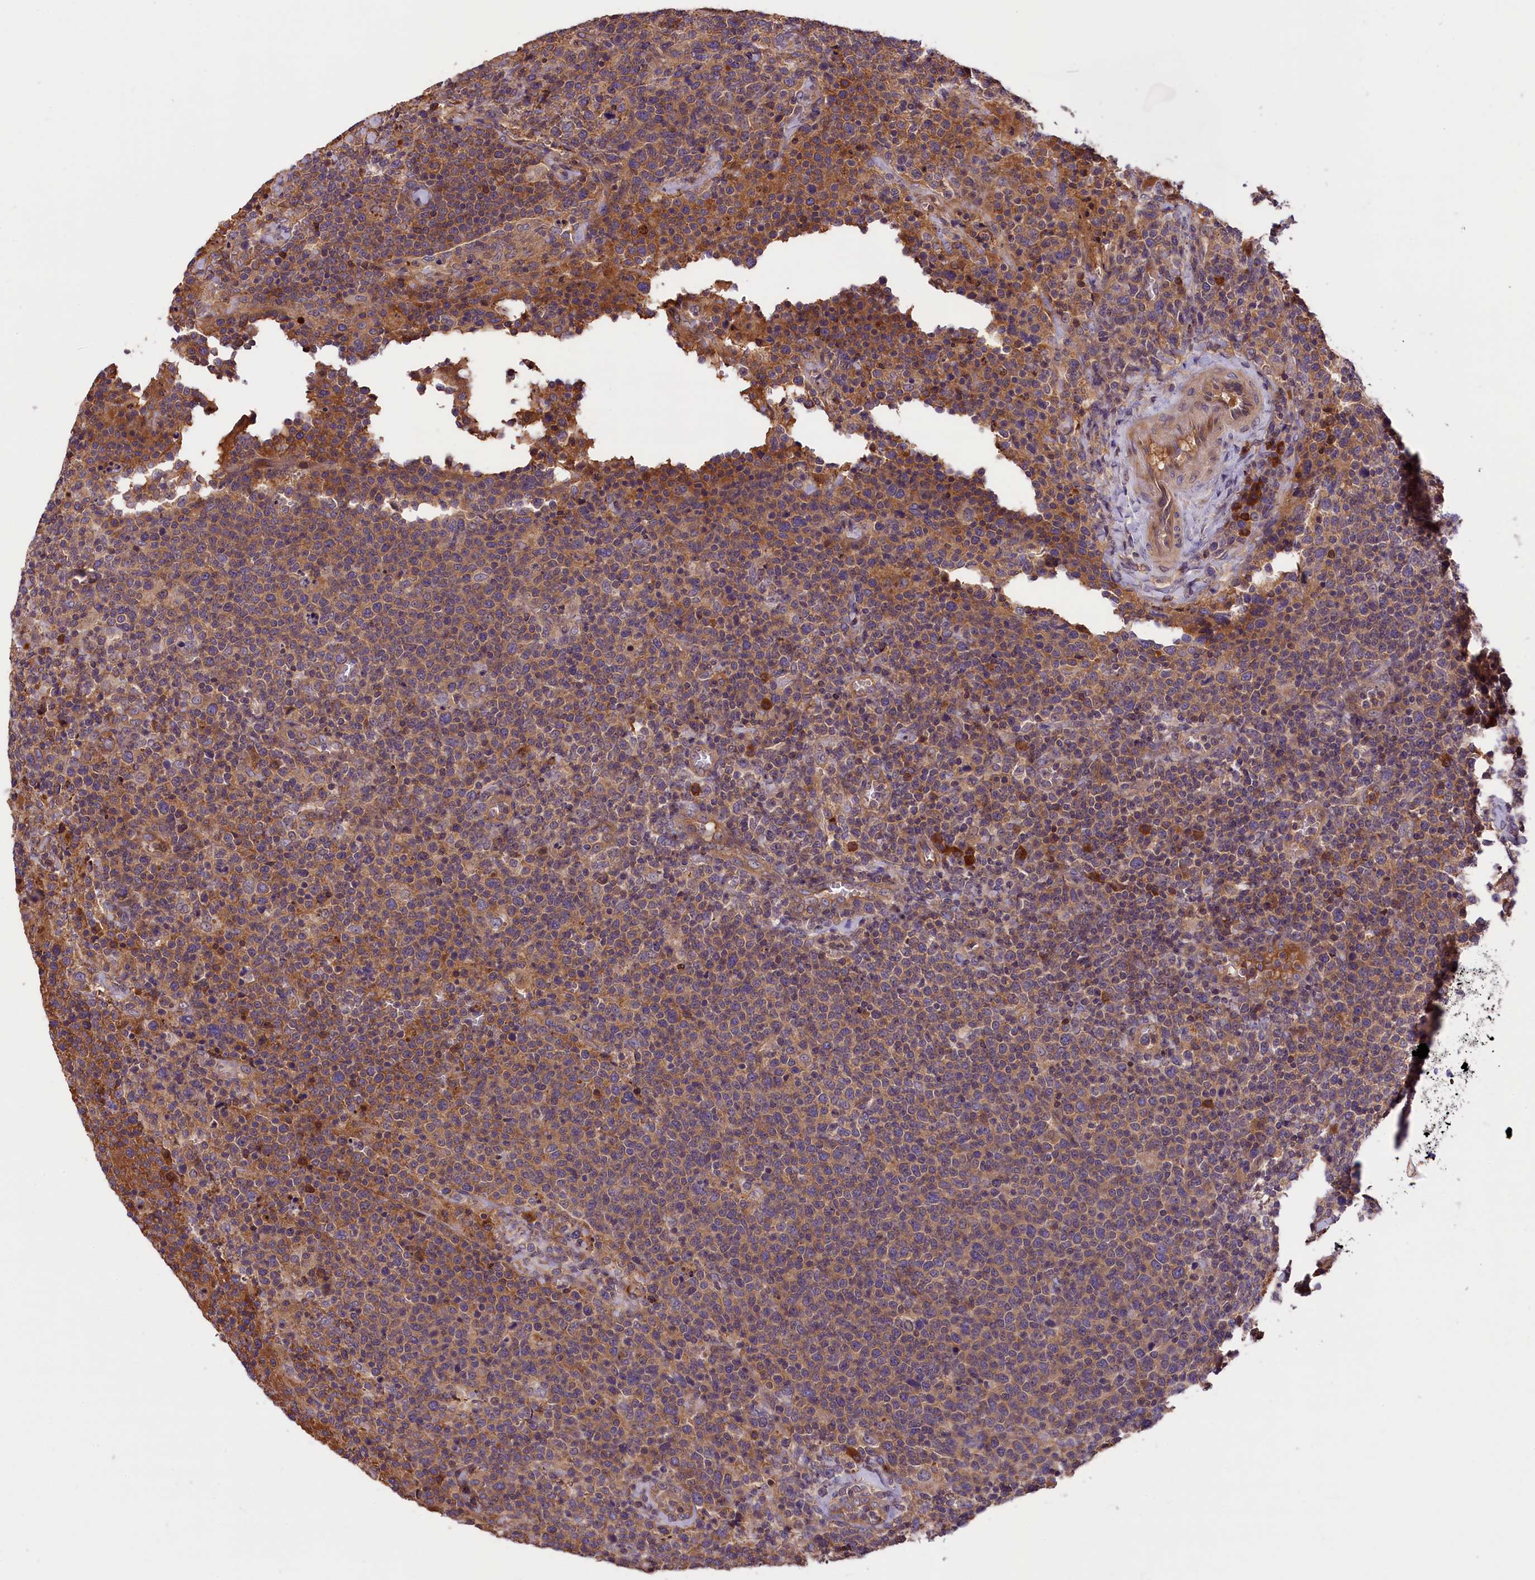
{"staining": {"intensity": "moderate", "quantity": "25%-75%", "location": "cytoplasmic/membranous"}, "tissue": "lymphoma", "cell_type": "Tumor cells", "image_type": "cancer", "snomed": [{"axis": "morphology", "description": "Malignant lymphoma, non-Hodgkin's type, High grade"}, {"axis": "topography", "description": "Lymph node"}], "caption": "A high-resolution micrograph shows immunohistochemistry (IHC) staining of high-grade malignant lymphoma, non-Hodgkin's type, which demonstrates moderate cytoplasmic/membranous positivity in about 25%-75% of tumor cells.", "gene": "SETD6", "patient": {"sex": "male", "age": 61}}